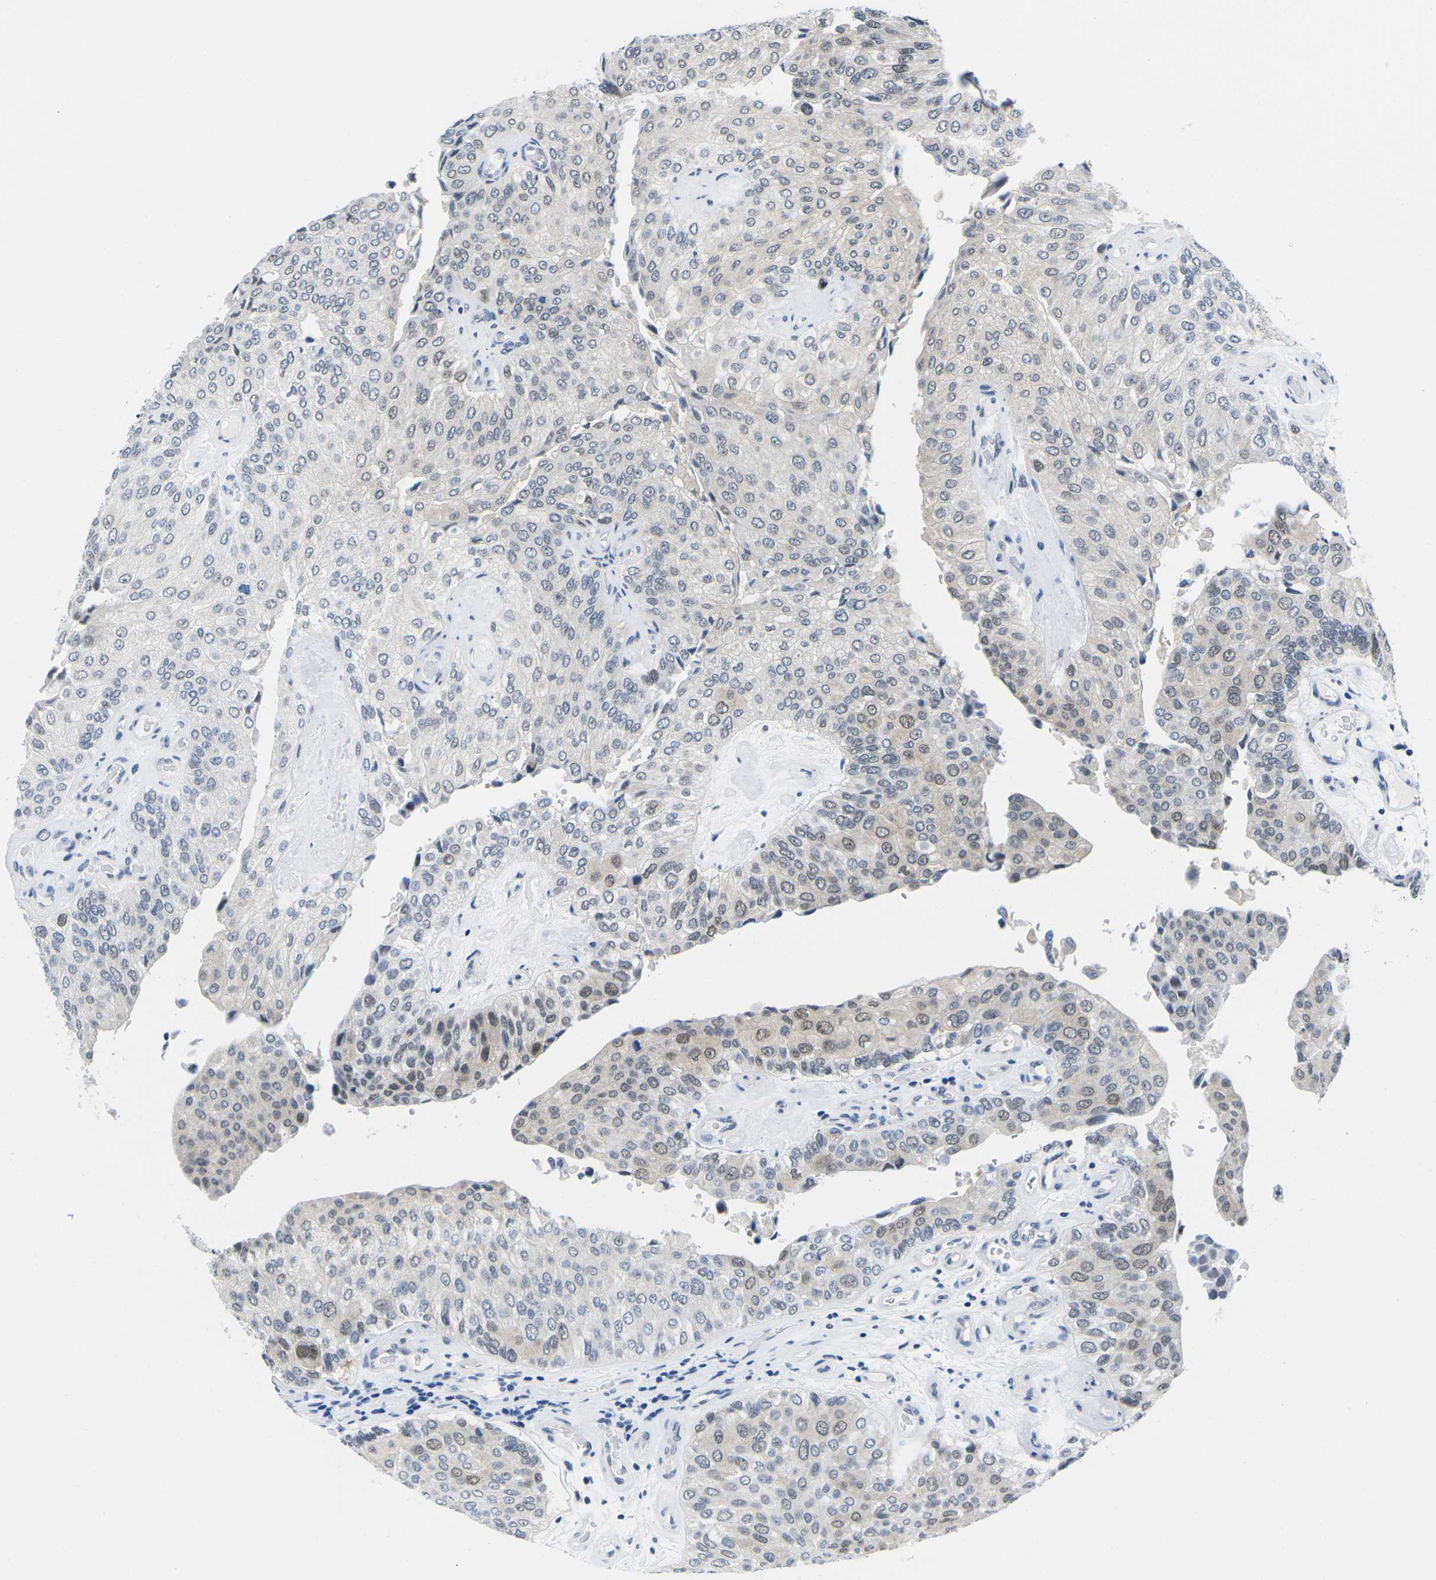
{"staining": {"intensity": "moderate", "quantity": "<25%", "location": "nuclear"}, "tissue": "urothelial cancer", "cell_type": "Tumor cells", "image_type": "cancer", "snomed": [{"axis": "morphology", "description": "Urothelial carcinoma, High grade"}, {"axis": "topography", "description": "Kidney"}, {"axis": "topography", "description": "Urinary bladder"}], "caption": "Moderate nuclear staining for a protein is appreciated in about <25% of tumor cells of urothelial cancer using immunohistochemistry (IHC).", "gene": "UBA7", "patient": {"sex": "male", "age": 77}}